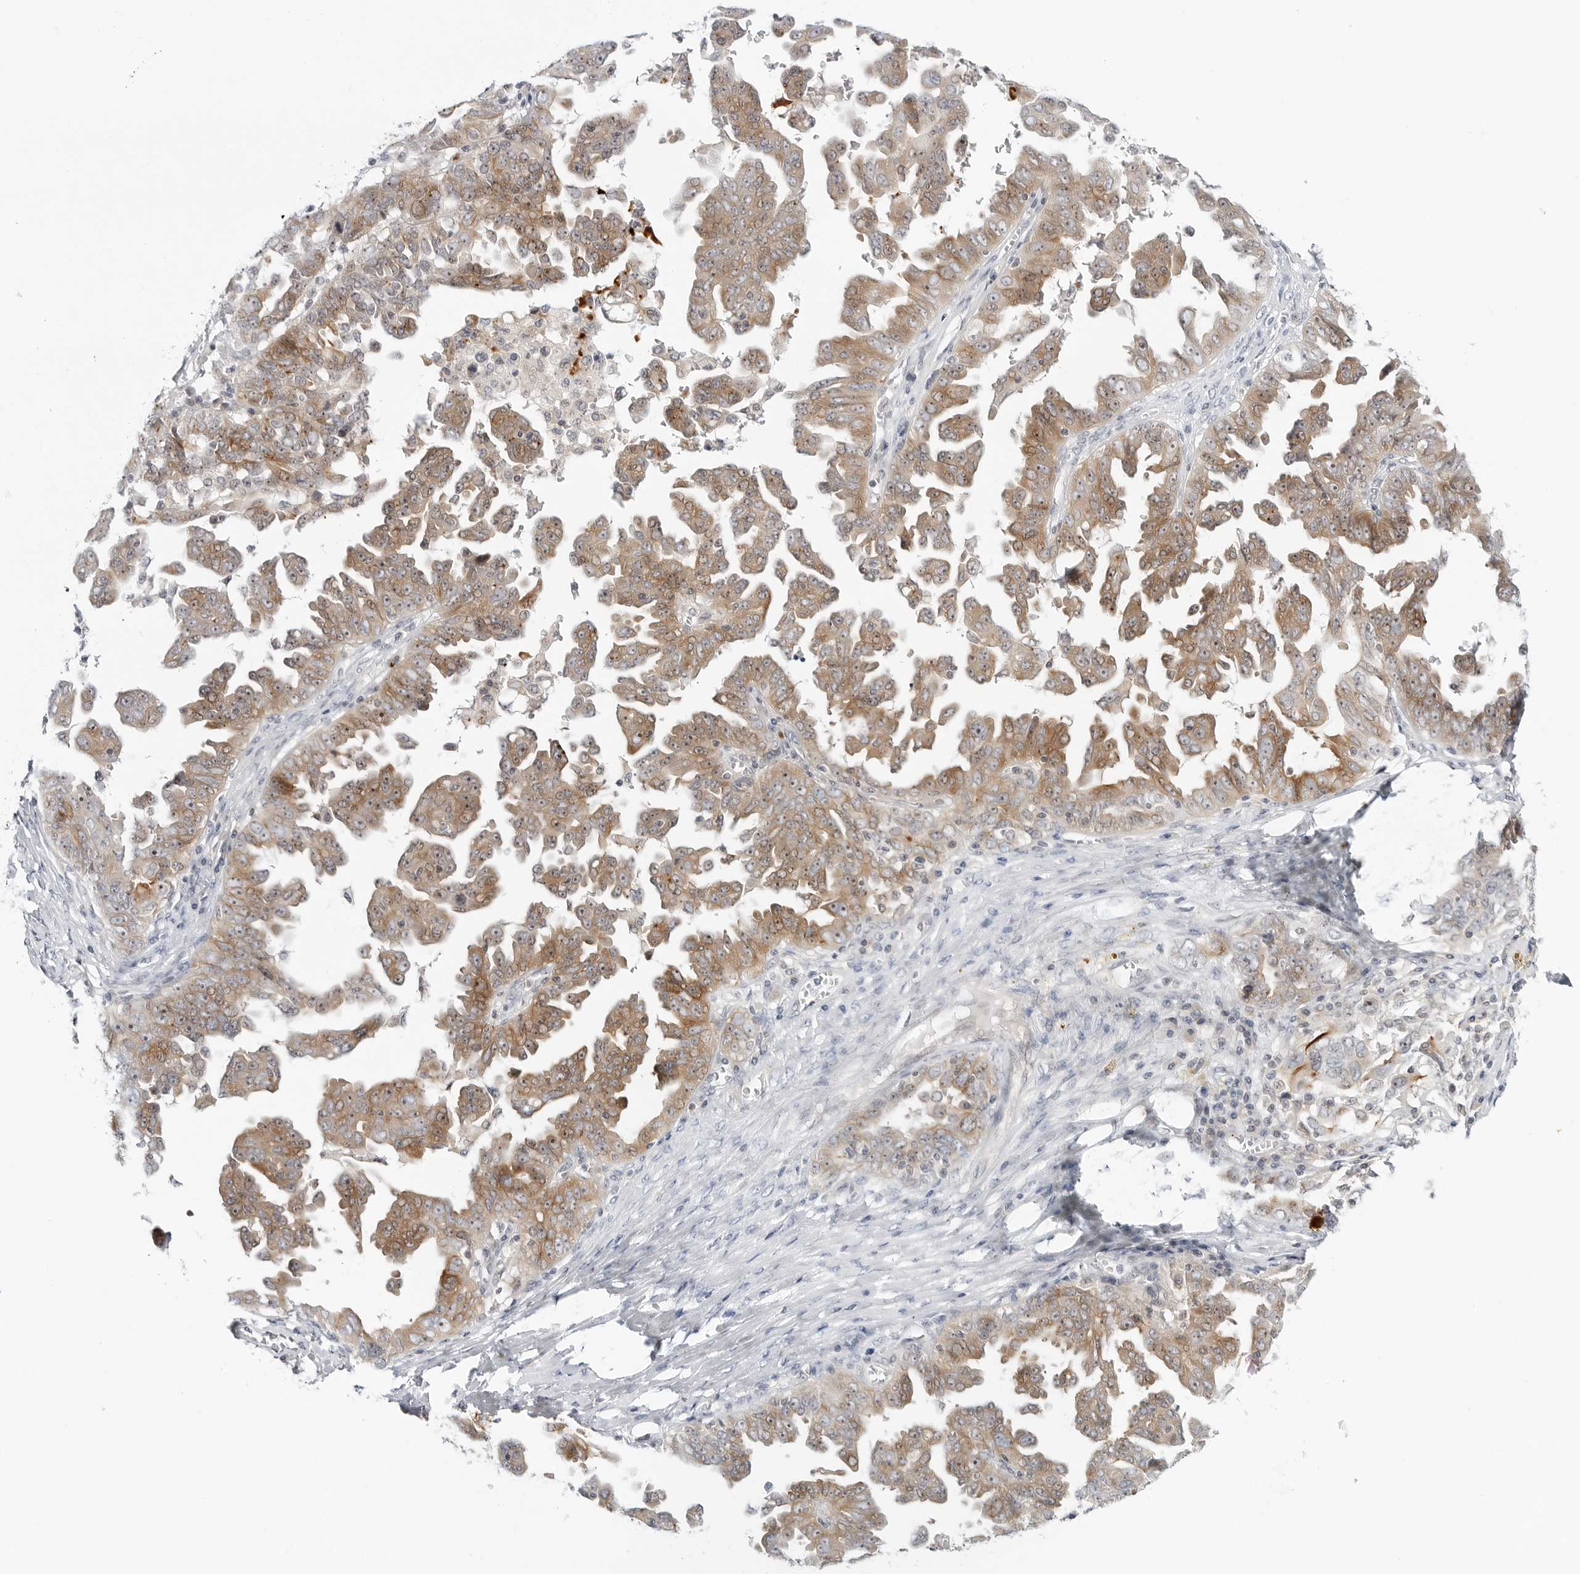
{"staining": {"intensity": "moderate", "quantity": ">75%", "location": "cytoplasmic/membranous,nuclear"}, "tissue": "ovarian cancer", "cell_type": "Tumor cells", "image_type": "cancer", "snomed": [{"axis": "morphology", "description": "Carcinoma, endometroid"}, {"axis": "topography", "description": "Ovary"}], "caption": "There is medium levels of moderate cytoplasmic/membranous and nuclear expression in tumor cells of ovarian endometroid carcinoma, as demonstrated by immunohistochemical staining (brown color).", "gene": "MAP2K5", "patient": {"sex": "female", "age": 62}}